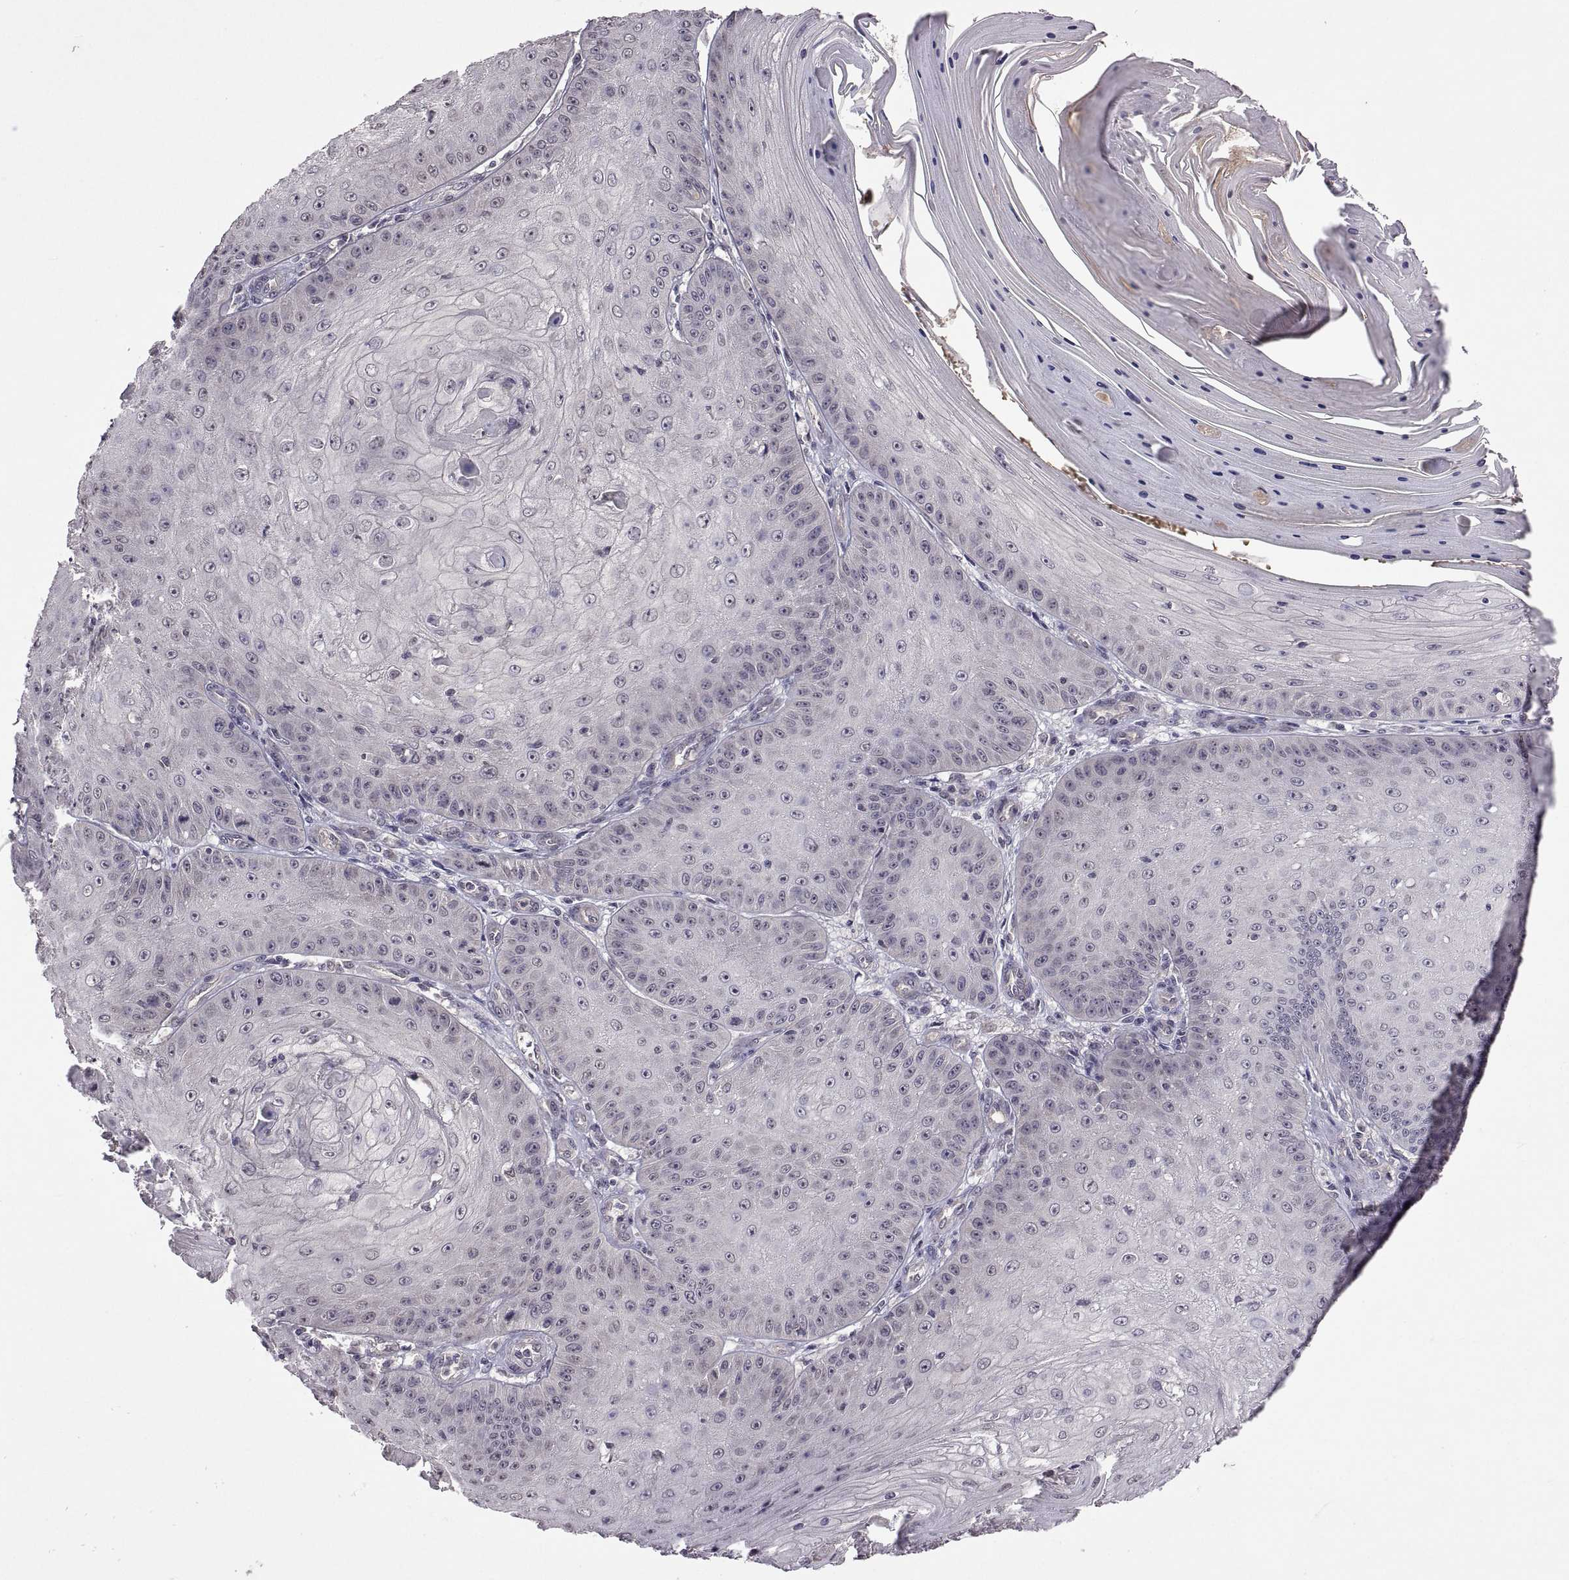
{"staining": {"intensity": "negative", "quantity": "none", "location": "none"}, "tissue": "skin cancer", "cell_type": "Tumor cells", "image_type": "cancer", "snomed": [{"axis": "morphology", "description": "Squamous cell carcinoma, NOS"}, {"axis": "topography", "description": "Skin"}], "caption": "An immunohistochemistry (IHC) image of skin cancer is shown. There is no staining in tumor cells of skin cancer. (Stains: DAB immunohistochemistry (IHC) with hematoxylin counter stain, Microscopy: brightfield microscopy at high magnification).", "gene": "LAMA1", "patient": {"sex": "male", "age": 70}}